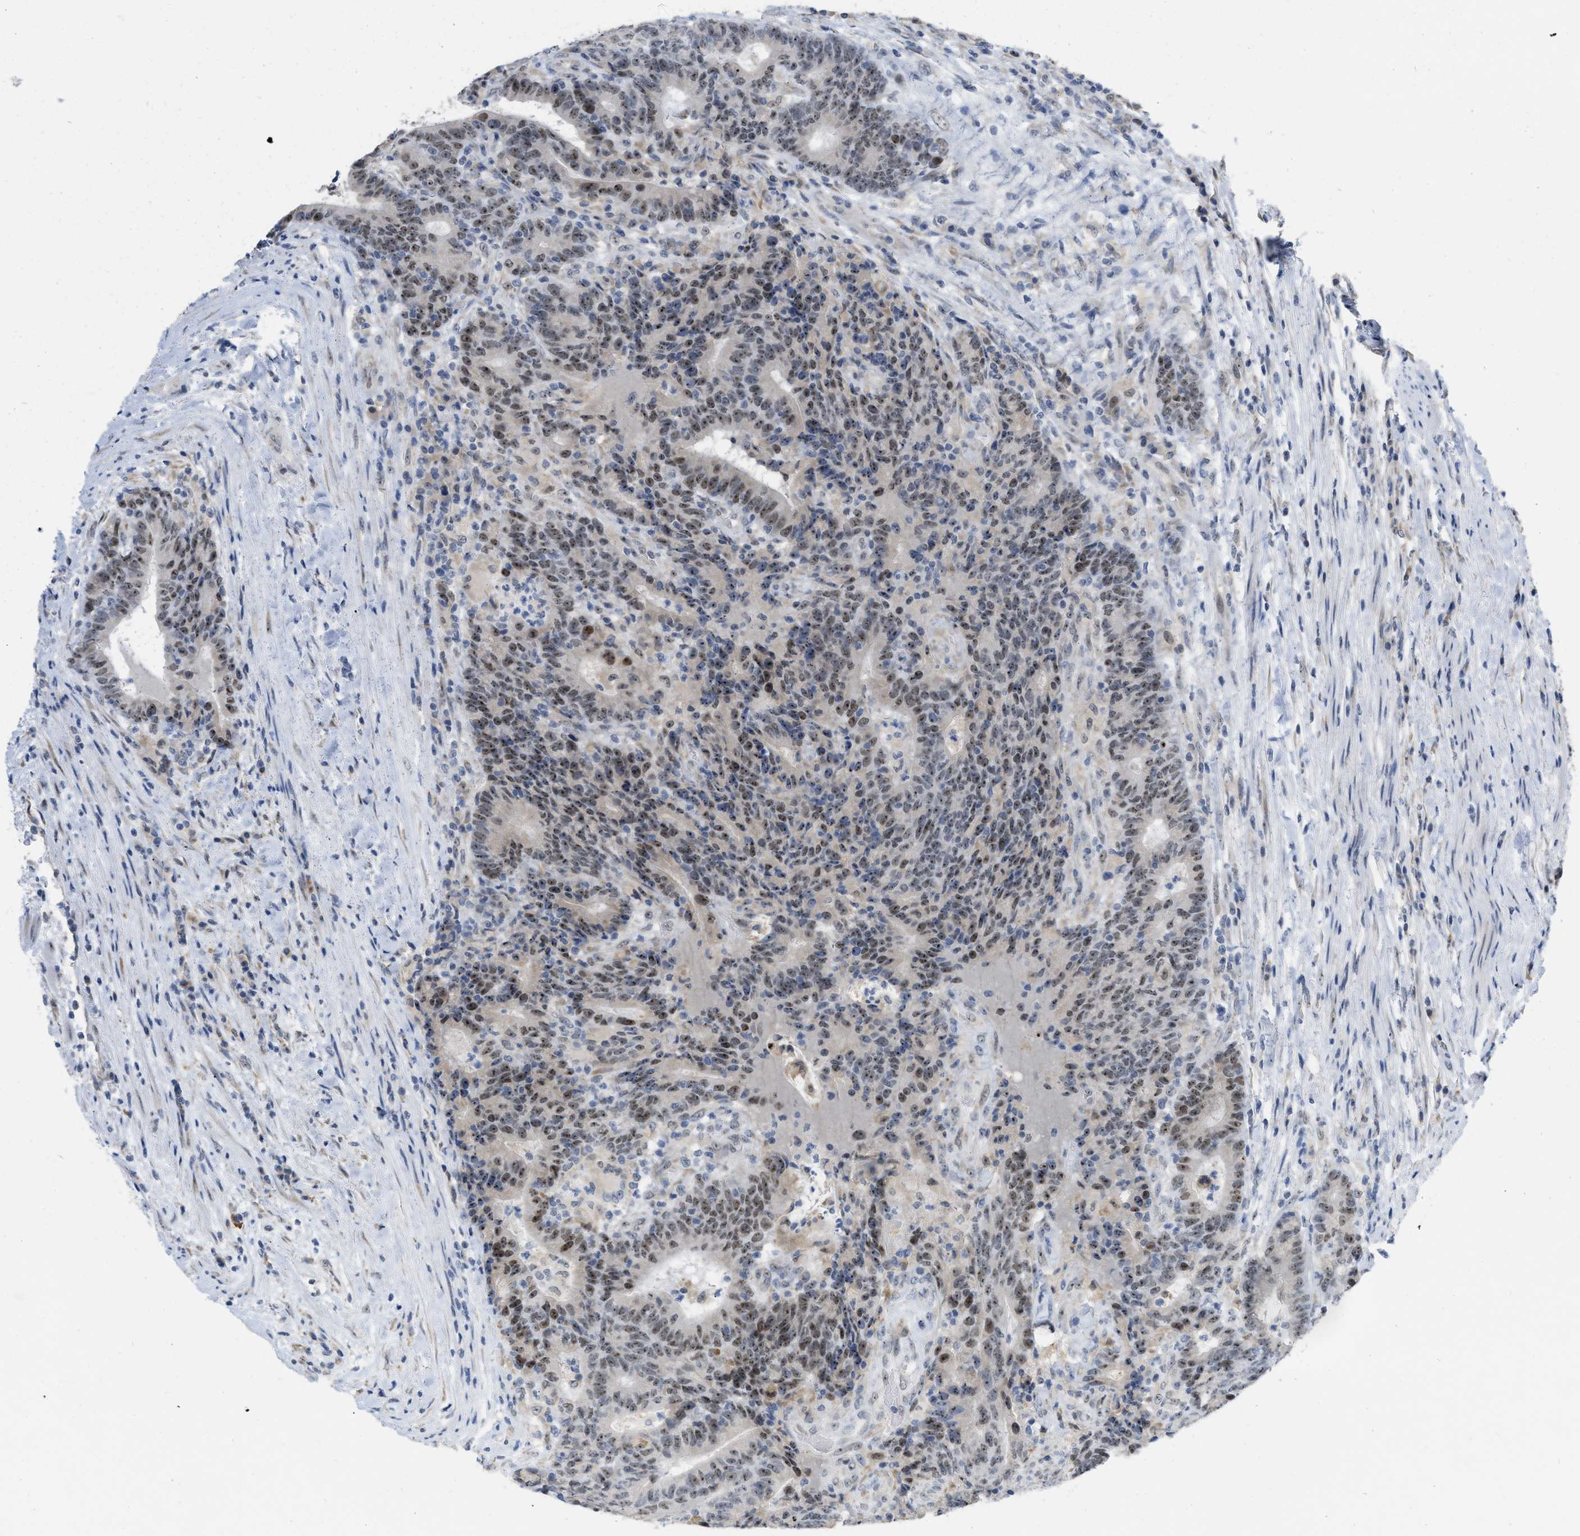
{"staining": {"intensity": "moderate", "quantity": ">75%", "location": "nuclear"}, "tissue": "colorectal cancer", "cell_type": "Tumor cells", "image_type": "cancer", "snomed": [{"axis": "morphology", "description": "Normal tissue, NOS"}, {"axis": "morphology", "description": "Adenocarcinoma, NOS"}, {"axis": "topography", "description": "Colon"}], "caption": "Colorectal adenocarcinoma stained for a protein (brown) demonstrates moderate nuclear positive staining in about >75% of tumor cells.", "gene": "ELAC2", "patient": {"sex": "female", "age": 75}}